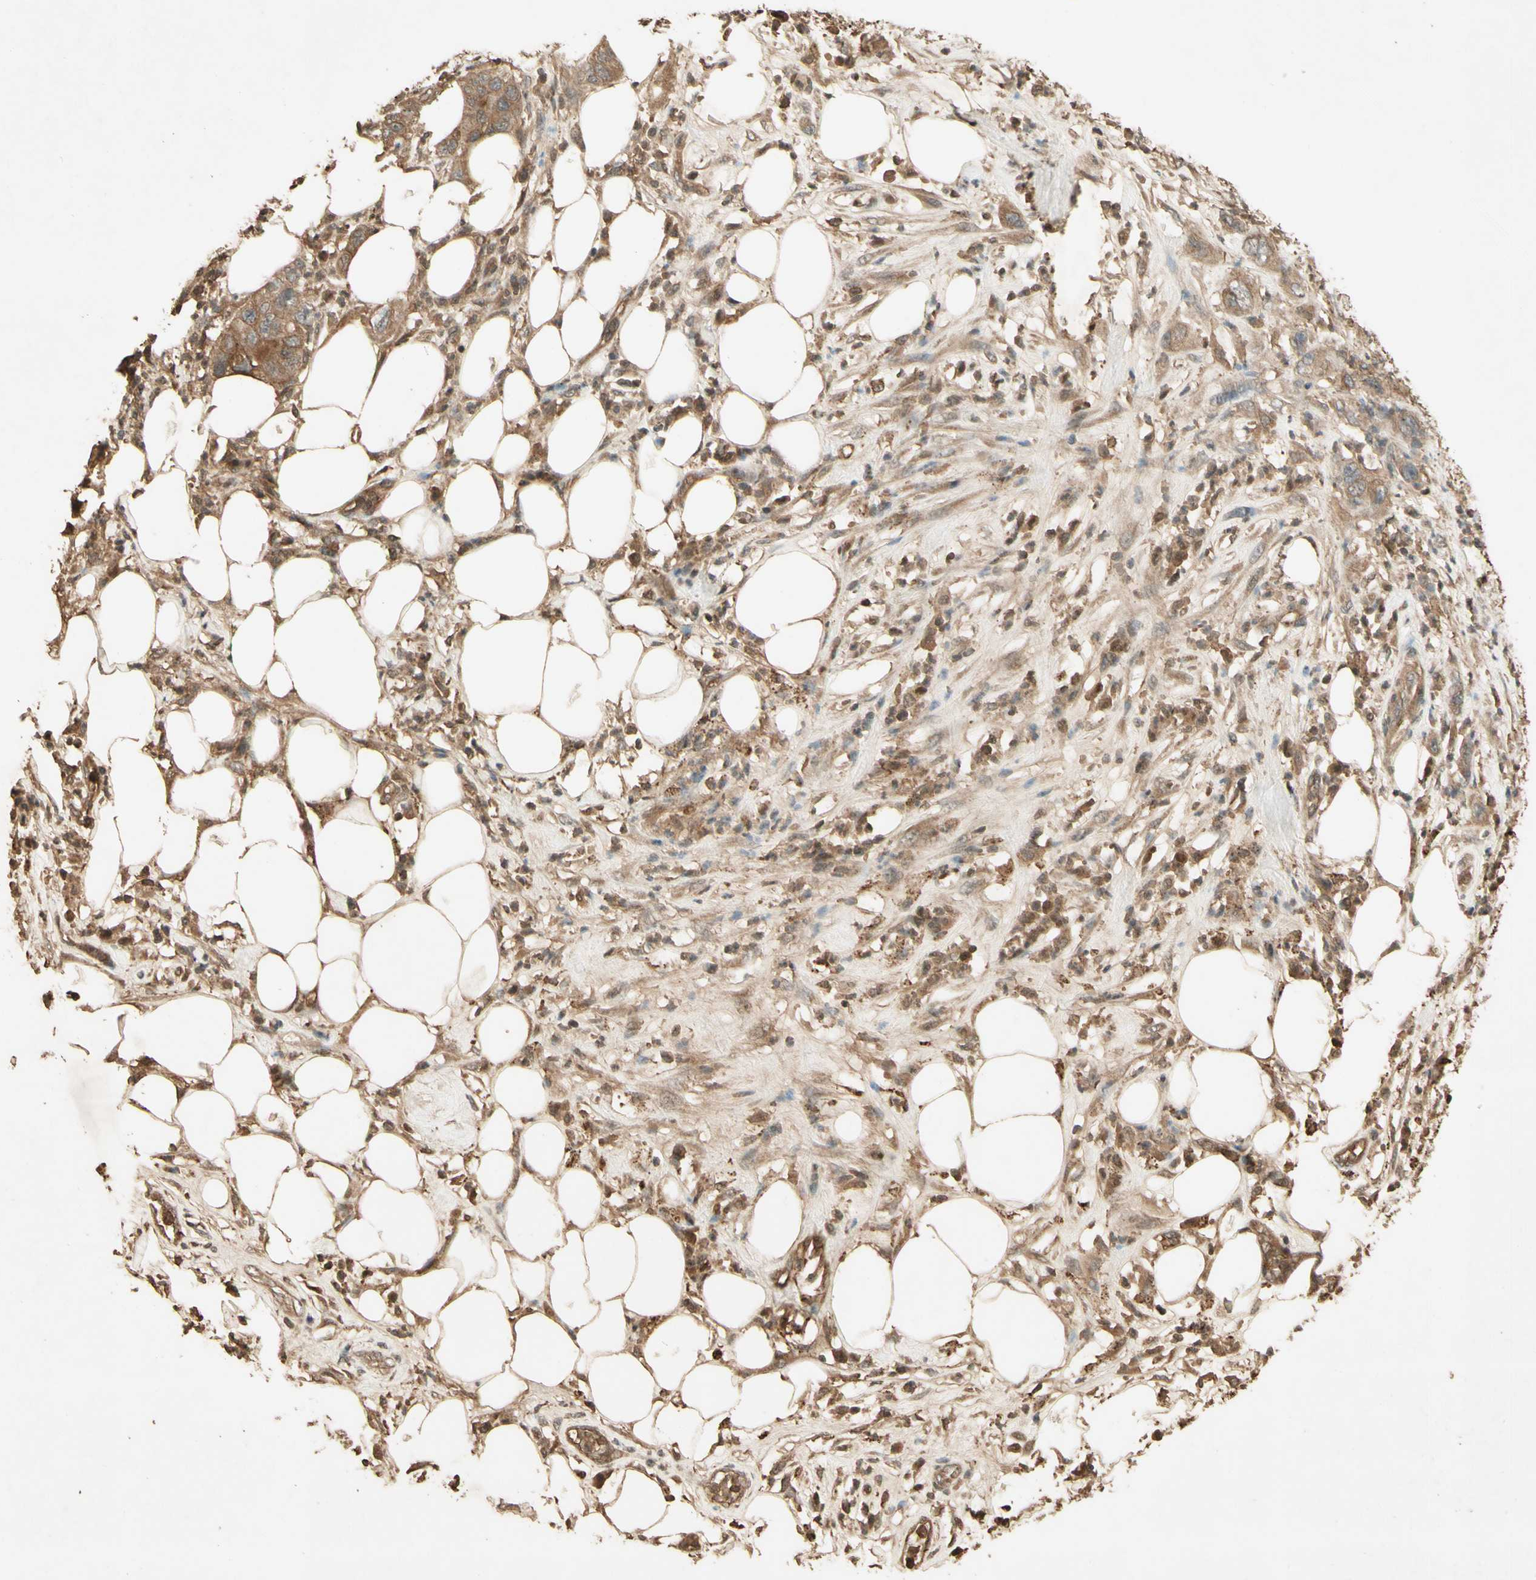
{"staining": {"intensity": "moderate", "quantity": ">75%", "location": "cytoplasmic/membranous"}, "tissue": "pancreatic cancer", "cell_type": "Tumor cells", "image_type": "cancer", "snomed": [{"axis": "morphology", "description": "Adenocarcinoma, NOS"}, {"axis": "topography", "description": "Pancreas"}], "caption": "Immunohistochemistry histopathology image of pancreatic adenocarcinoma stained for a protein (brown), which reveals medium levels of moderate cytoplasmic/membranous expression in approximately >75% of tumor cells.", "gene": "SMAD9", "patient": {"sex": "female", "age": 71}}